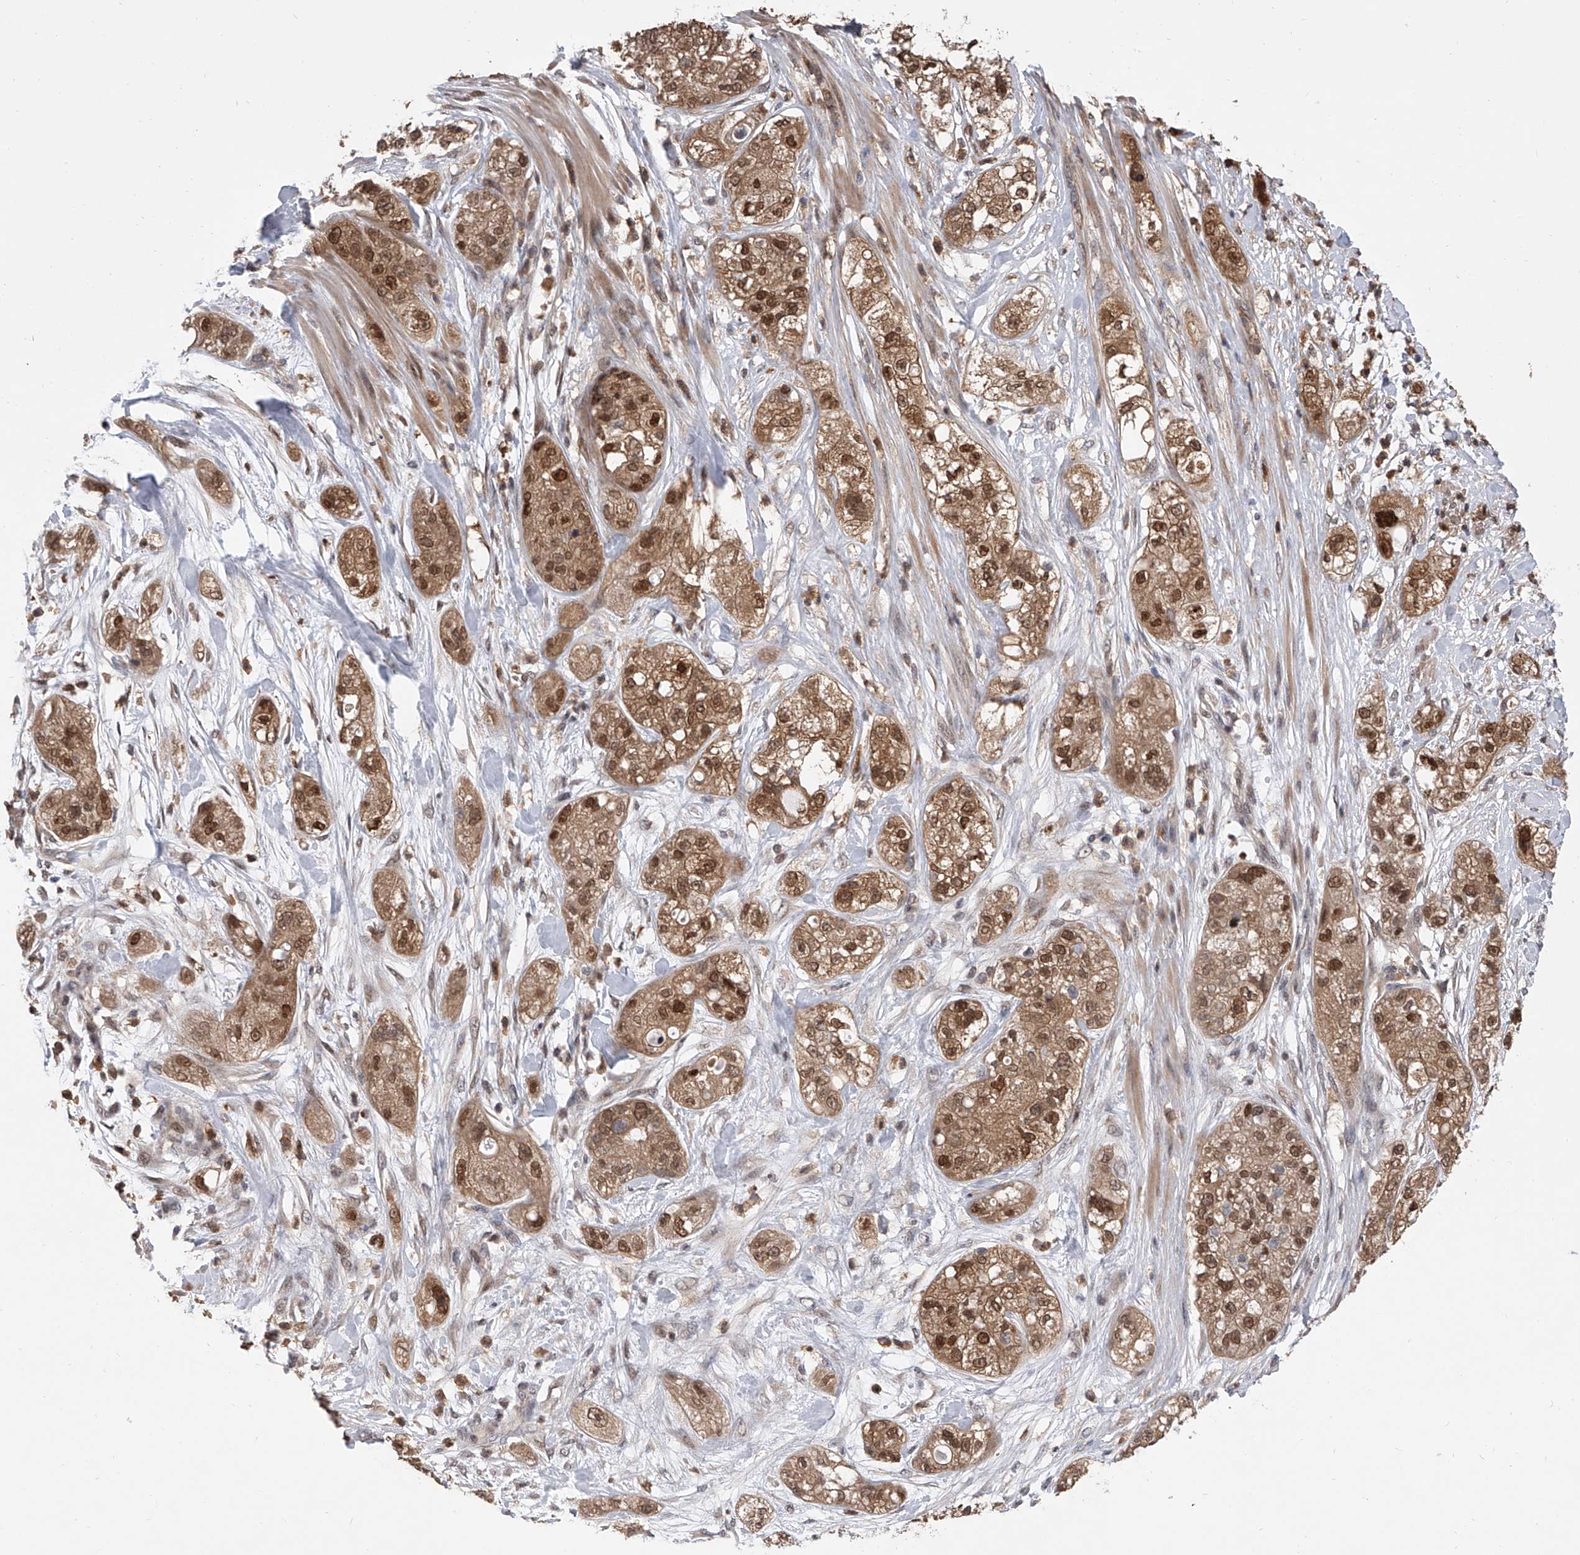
{"staining": {"intensity": "strong", "quantity": ">75%", "location": "cytoplasmic/membranous,nuclear"}, "tissue": "pancreatic cancer", "cell_type": "Tumor cells", "image_type": "cancer", "snomed": [{"axis": "morphology", "description": "Adenocarcinoma, NOS"}, {"axis": "topography", "description": "Pancreas"}], "caption": "The micrograph demonstrates immunohistochemical staining of pancreatic cancer (adenocarcinoma). There is strong cytoplasmic/membranous and nuclear expression is seen in about >75% of tumor cells.", "gene": "BHLHE23", "patient": {"sex": "female", "age": 78}}